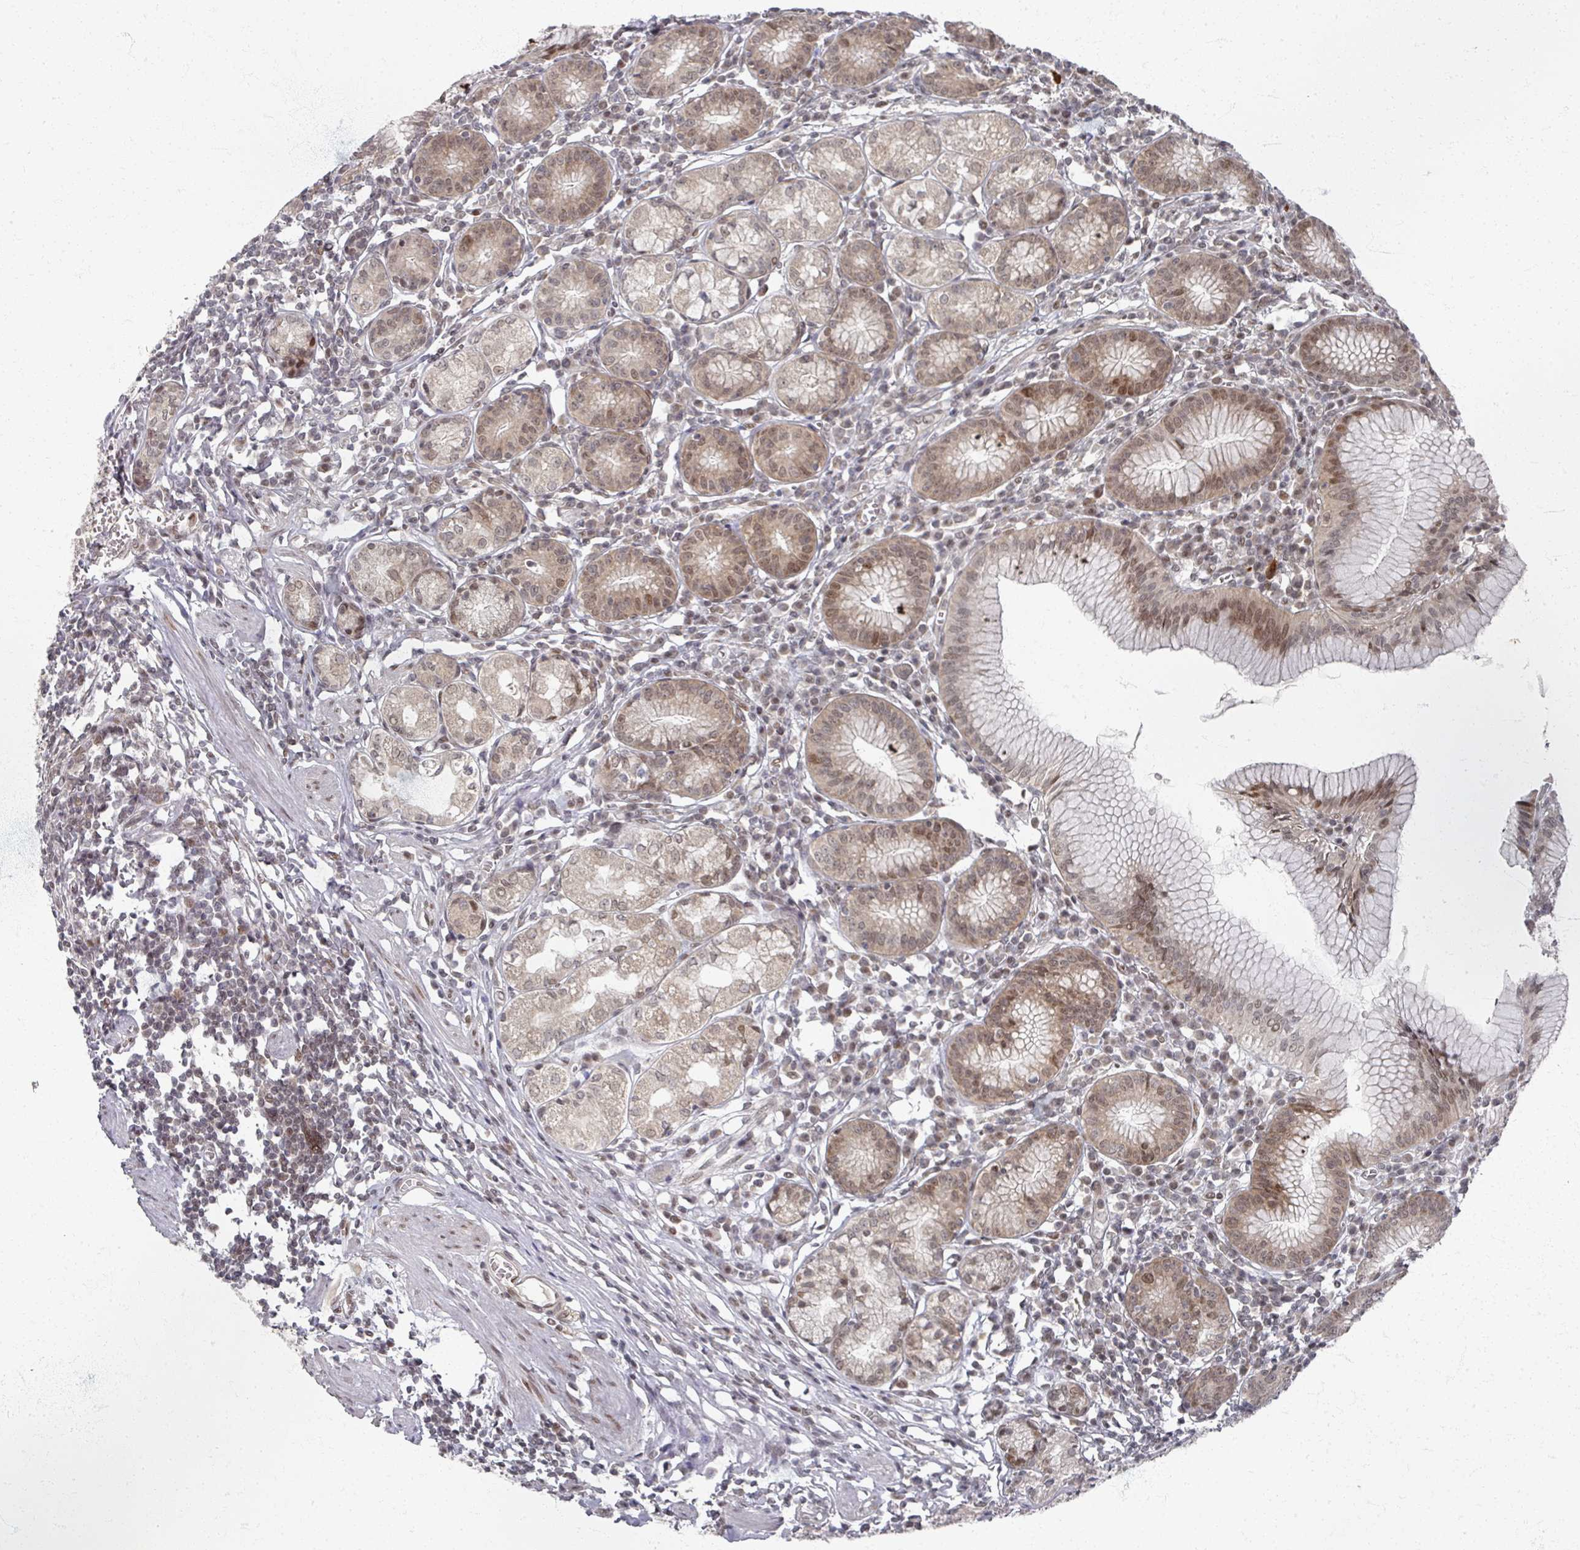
{"staining": {"intensity": "moderate", "quantity": ">75%", "location": "cytoplasmic/membranous,nuclear"}, "tissue": "stomach", "cell_type": "Glandular cells", "image_type": "normal", "snomed": [{"axis": "morphology", "description": "Normal tissue, NOS"}, {"axis": "topography", "description": "Stomach"}], "caption": "Stomach stained with a brown dye shows moderate cytoplasmic/membranous,nuclear positive staining in approximately >75% of glandular cells.", "gene": "PSKH1", "patient": {"sex": "male", "age": 55}}